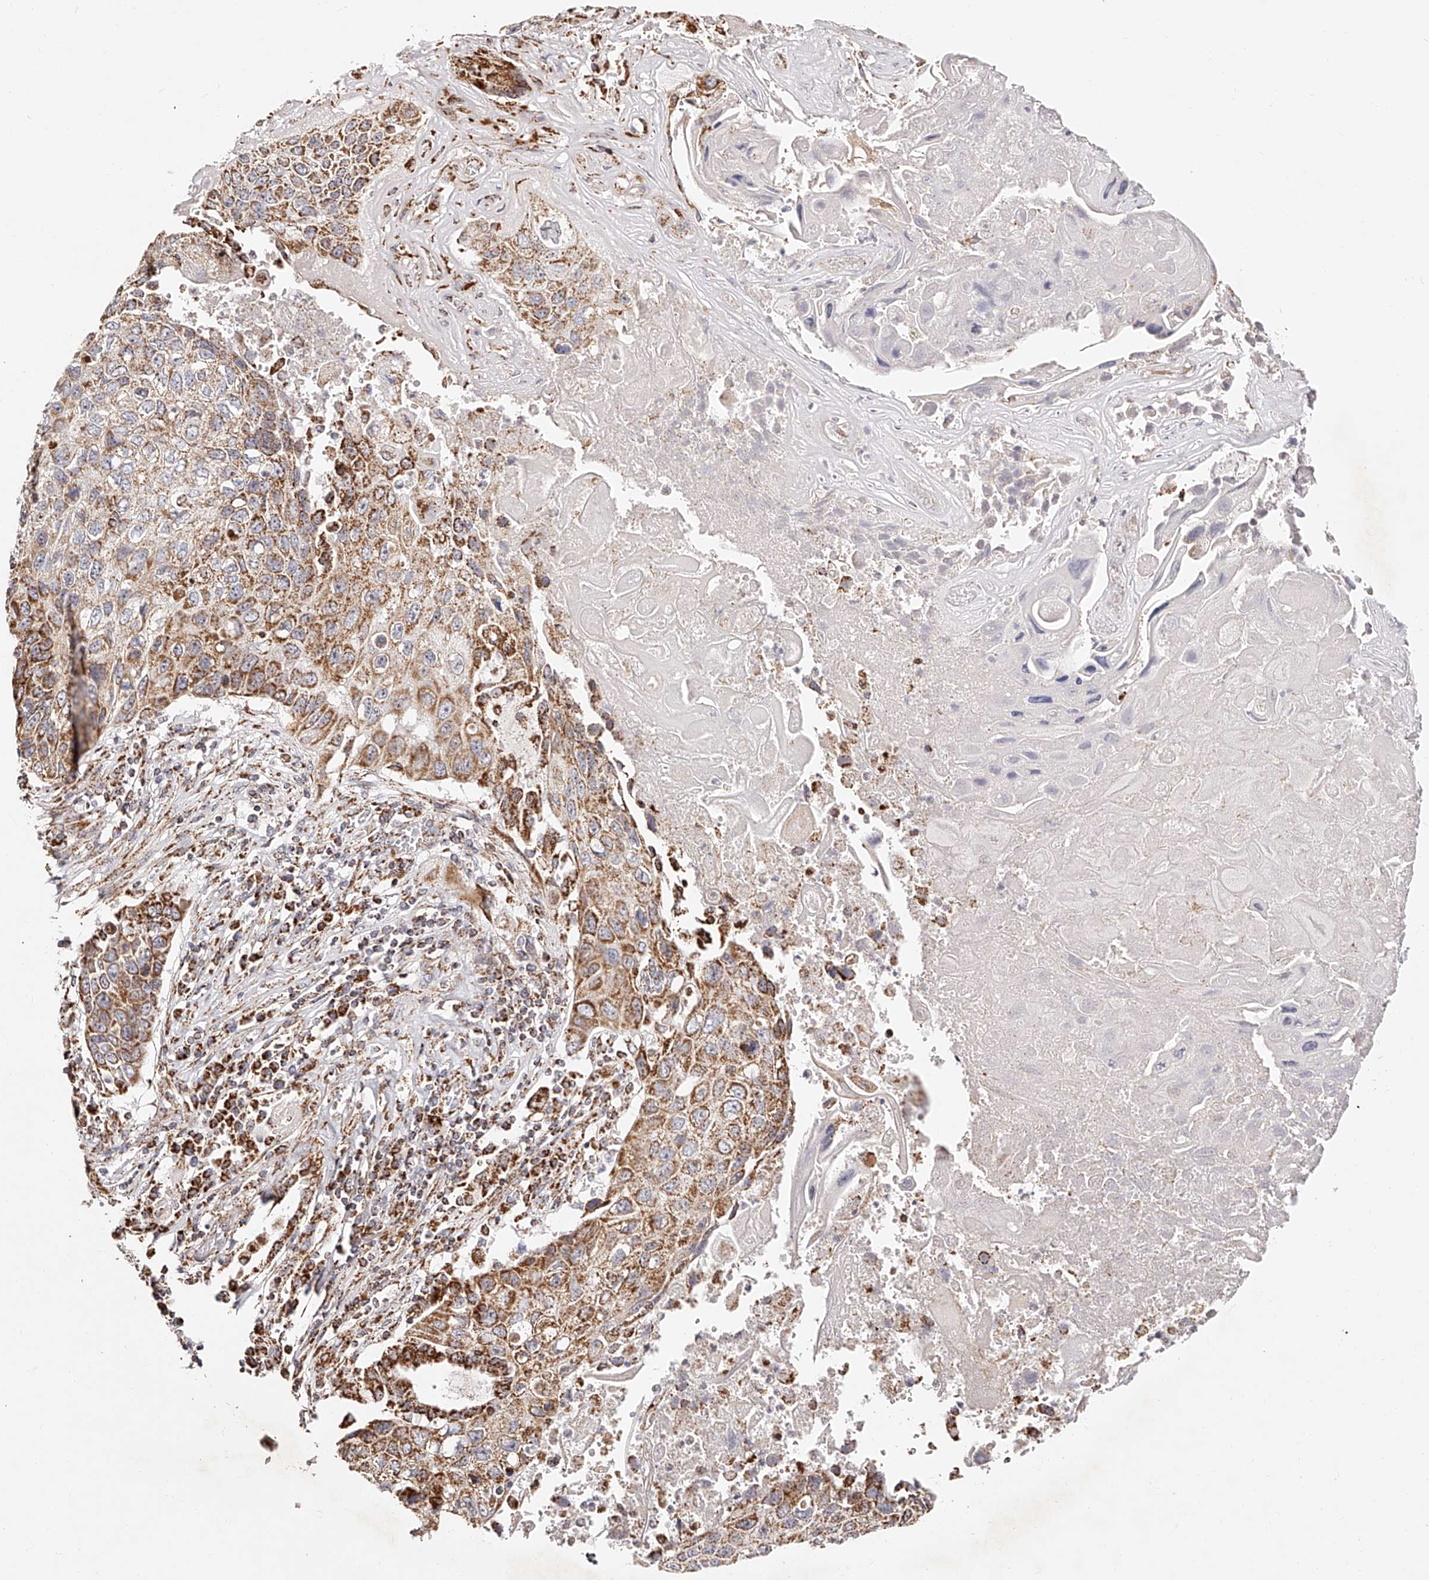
{"staining": {"intensity": "moderate", "quantity": ">75%", "location": "cytoplasmic/membranous"}, "tissue": "lung cancer", "cell_type": "Tumor cells", "image_type": "cancer", "snomed": [{"axis": "morphology", "description": "Squamous cell carcinoma, NOS"}, {"axis": "topography", "description": "Lung"}], "caption": "A brown stain labels moderate cytoplasmic/membranous expression of a protein in human lung cancer (squamous cell carcinoma) tumor cells.", "gene": "NDUFV3", "patient": {"sex": "male", "age": 61}}